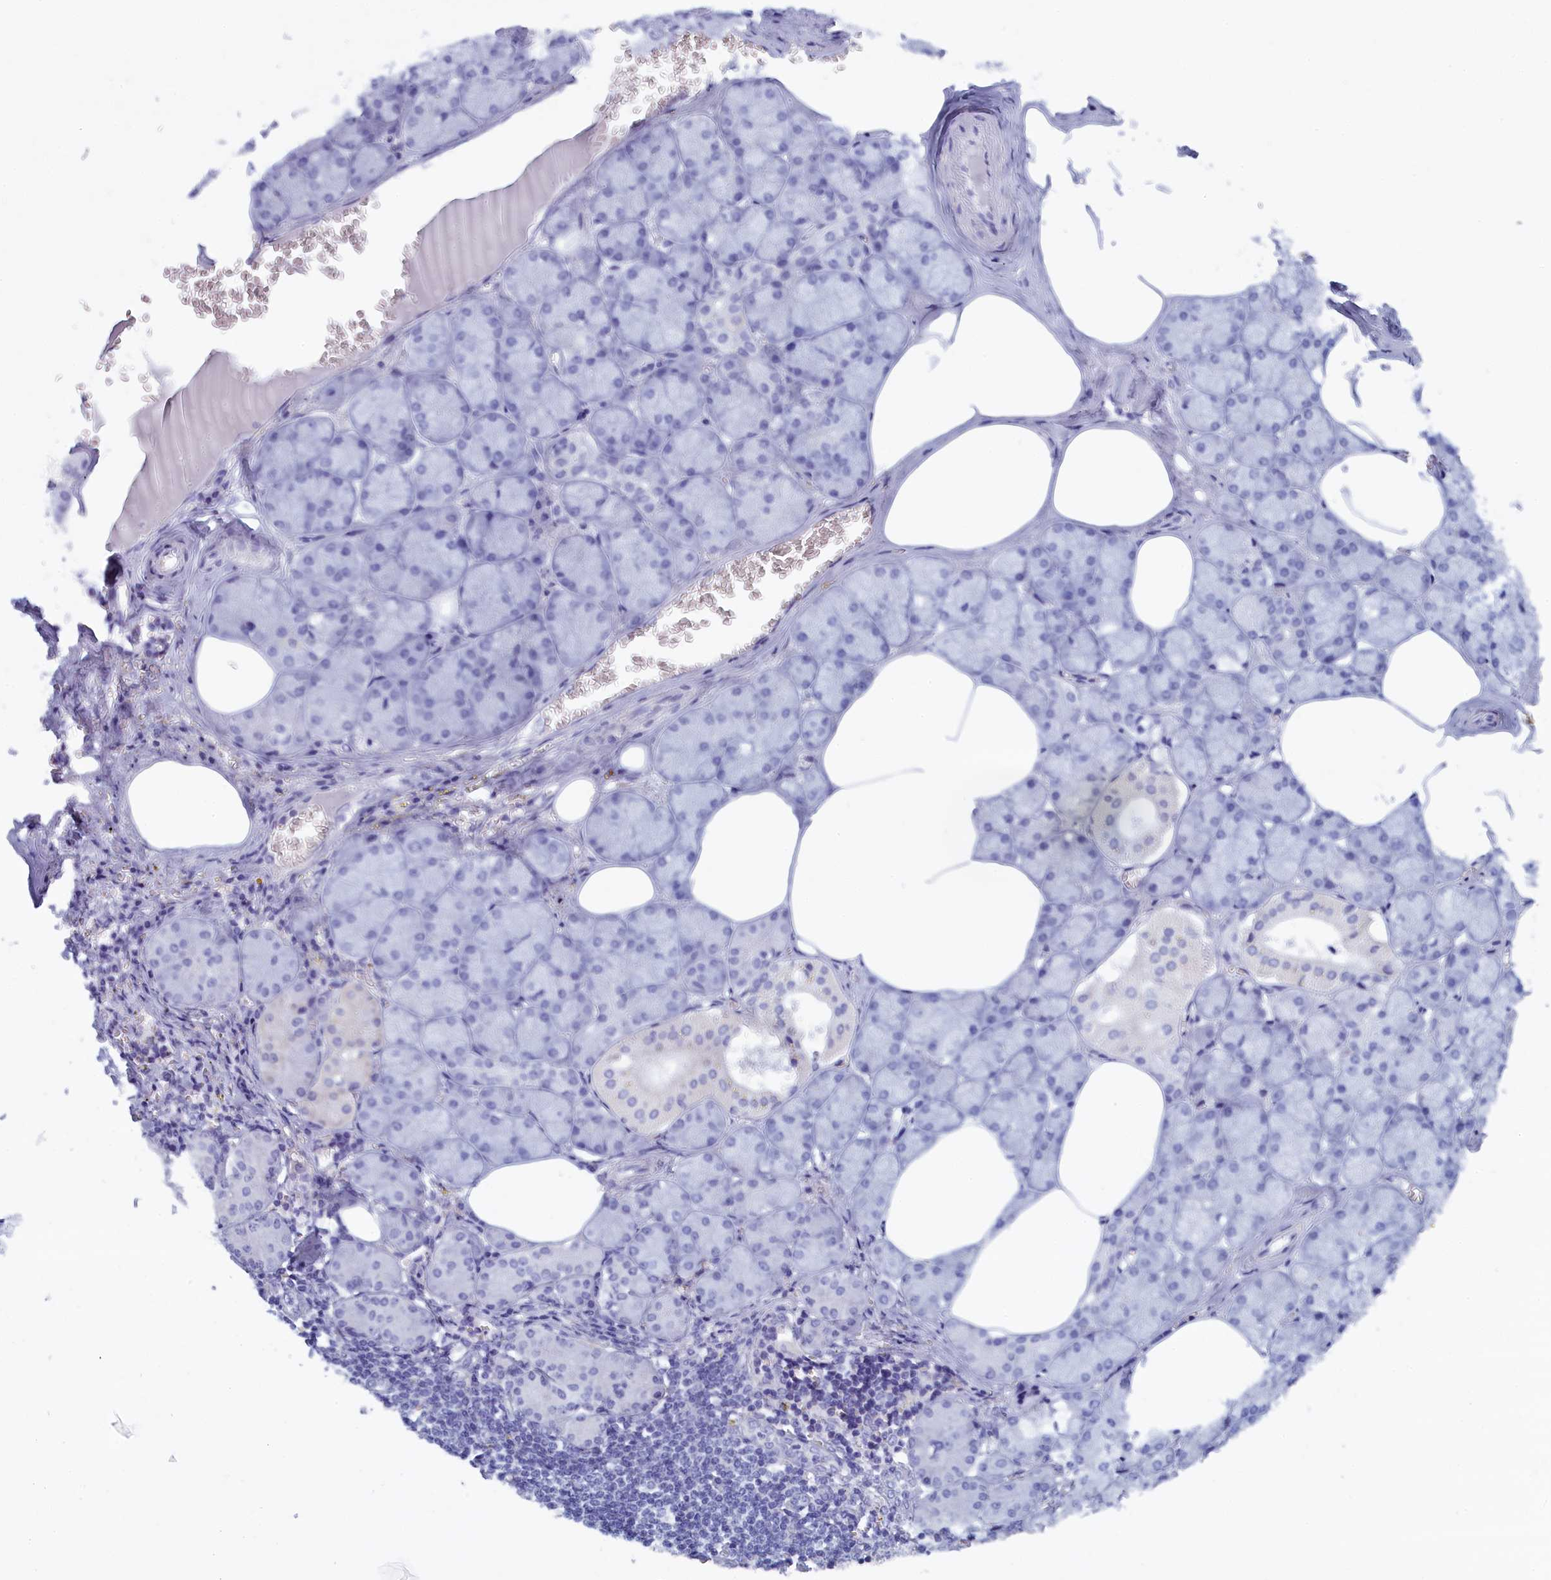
{"staining": {"intensity": "negative", "quantity": "none", "location": "none"}, "tissue": "salivary gland", "cell_type": "Glandular cells", "image_type": "normal", "snomed": [{"axis": "morphology", "description": "Normal tissue, NOS"}, {"axis": "topography", "description": "Salivary gland"}], "caption": "IHC photomicrograph of unremarkable salivary gland stained for a protein (brown), which shows no staining in glandular cells. Nuclei are stained in blue.", "gene": "ANKRD2", "patient": {"sex": "male", "age": 62}}